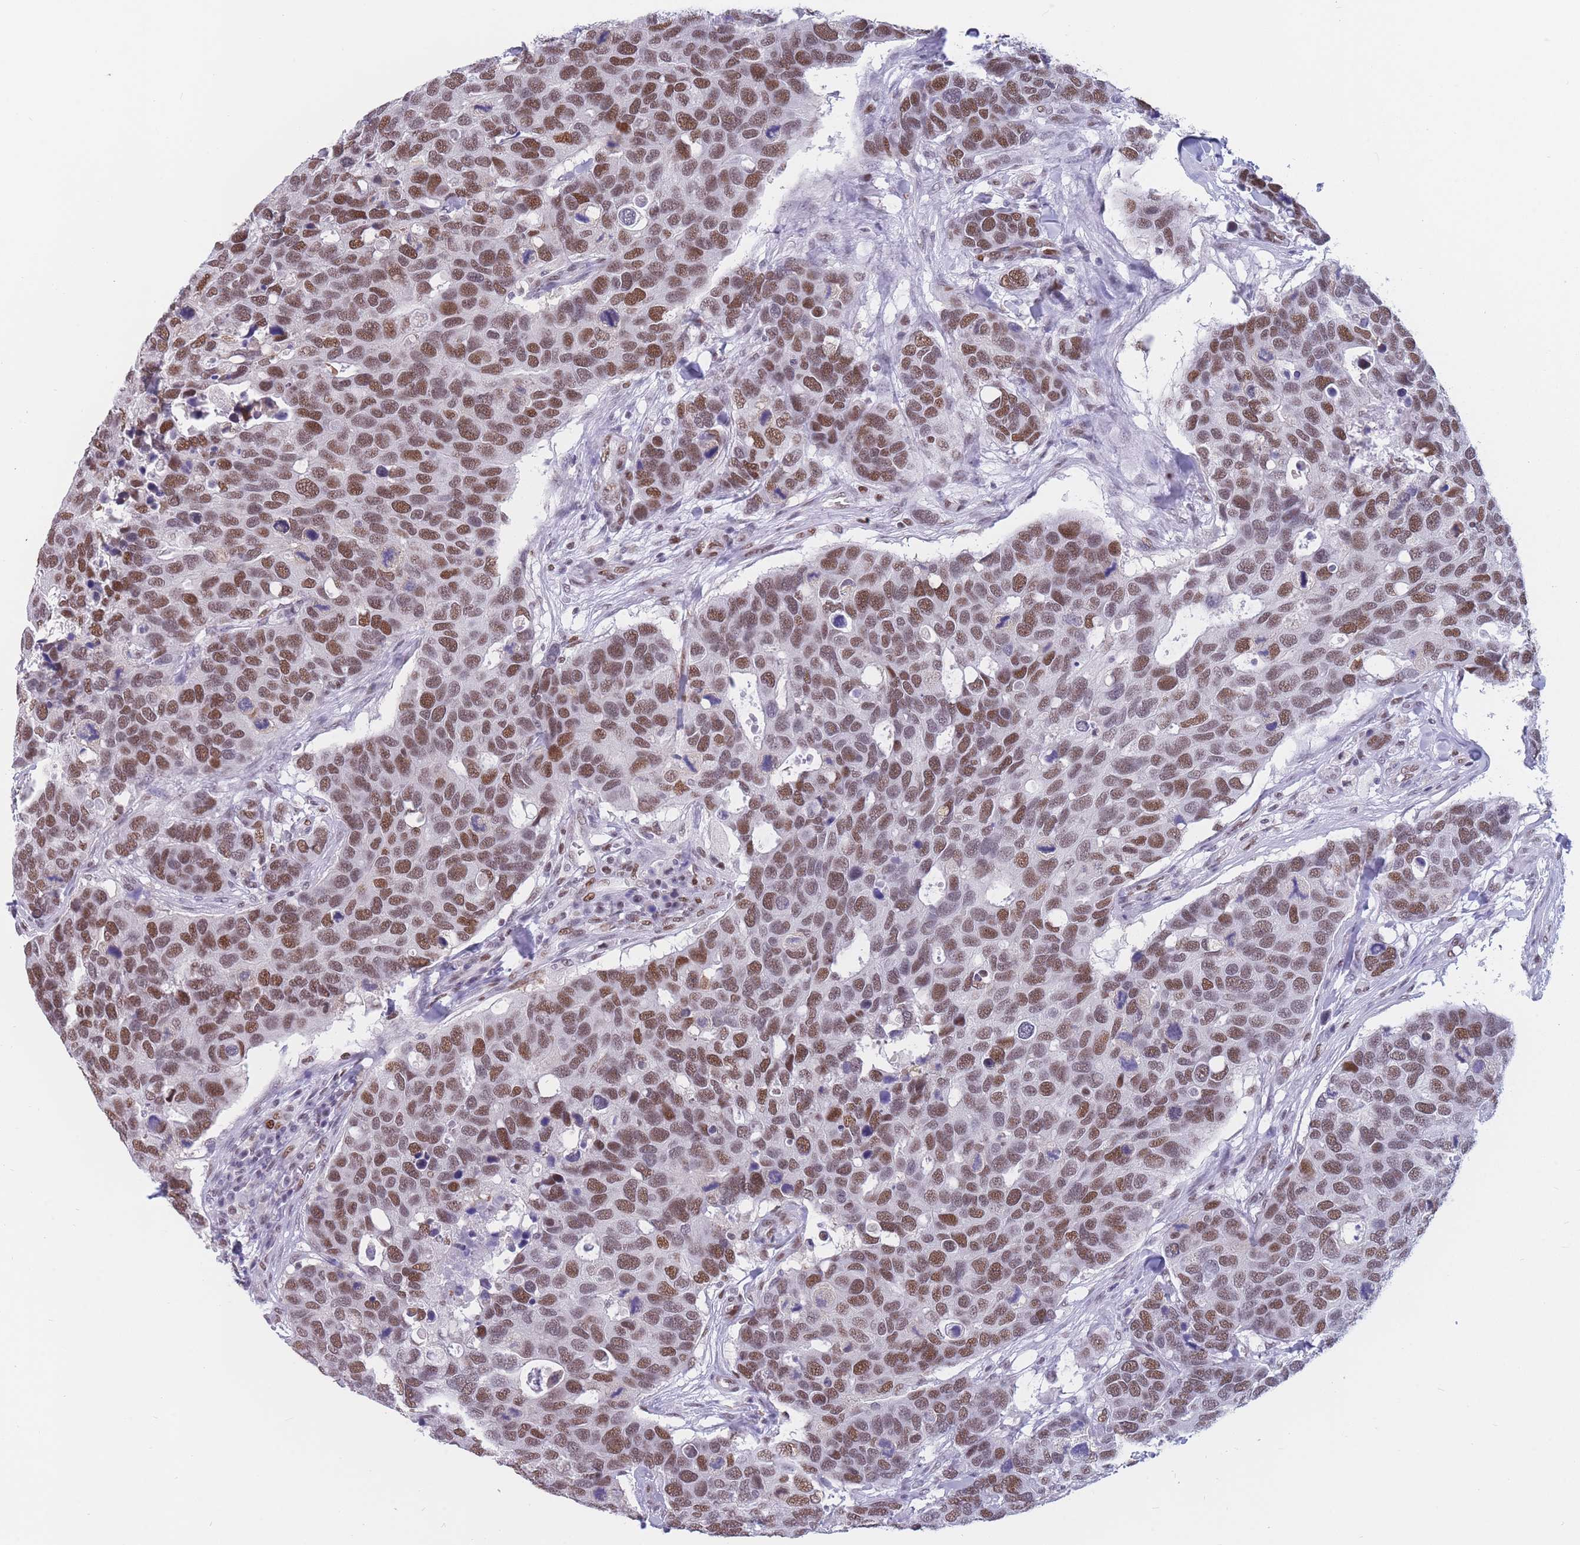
{"staining": {"intensity": "strong", "quantity": ">75%", "location": "nuclear"}, "tissue": "breast cancer", "cell_type": "Tumor cells", "image_type": "cancer", "snomed": [{"axis": "morphology", "description": "Duct carcinoma"}, {"axis": "topography", "description": "Breast"}], "caption": "Brown immunohistochemical staining in breast intraductal carcinoma reveals strong nuclear expression in approximately >75% of tumor cells.", "gene": "NASP", "patient": {"sex": "female", "age": 83}}